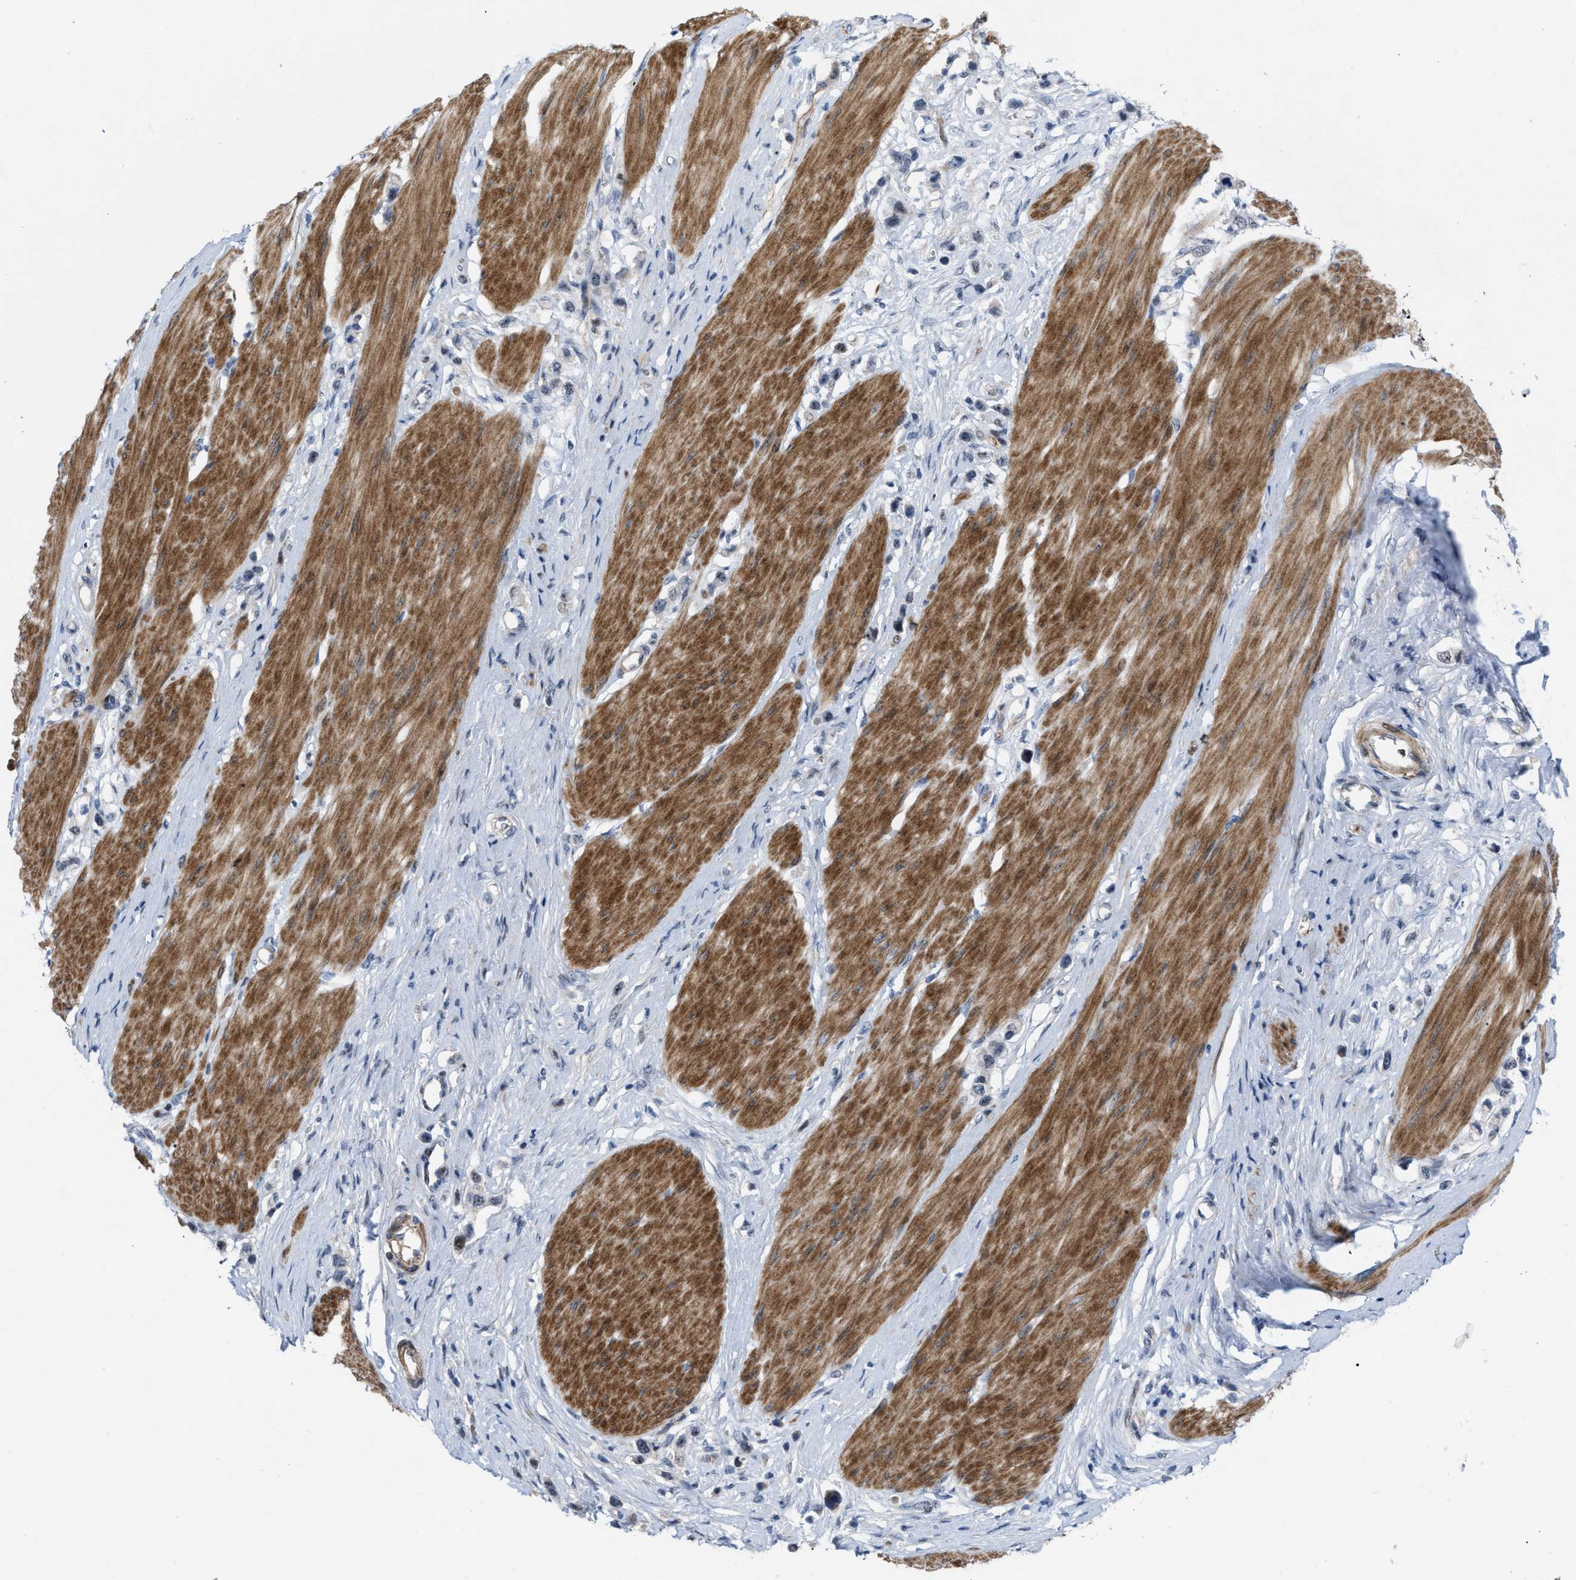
{"staining": {"intensity": "weak", "quantity": "<25%", "location": "nuclear"}, "tissue": "stomach cancer", "cell_type": "Tumor cells", "image_type": "cancer", "snomed": [{"axis": "morphology", "description": "Adenocarcinoma, NOS"}, {"axis": "topography", "description": "Stomach"}], "caption": "Protein analysis of stomach cancer demonstrates no significant positivity in tumor cells.", "gene": "POLR1F", "patient": {"sex": "female", "age": 65}}